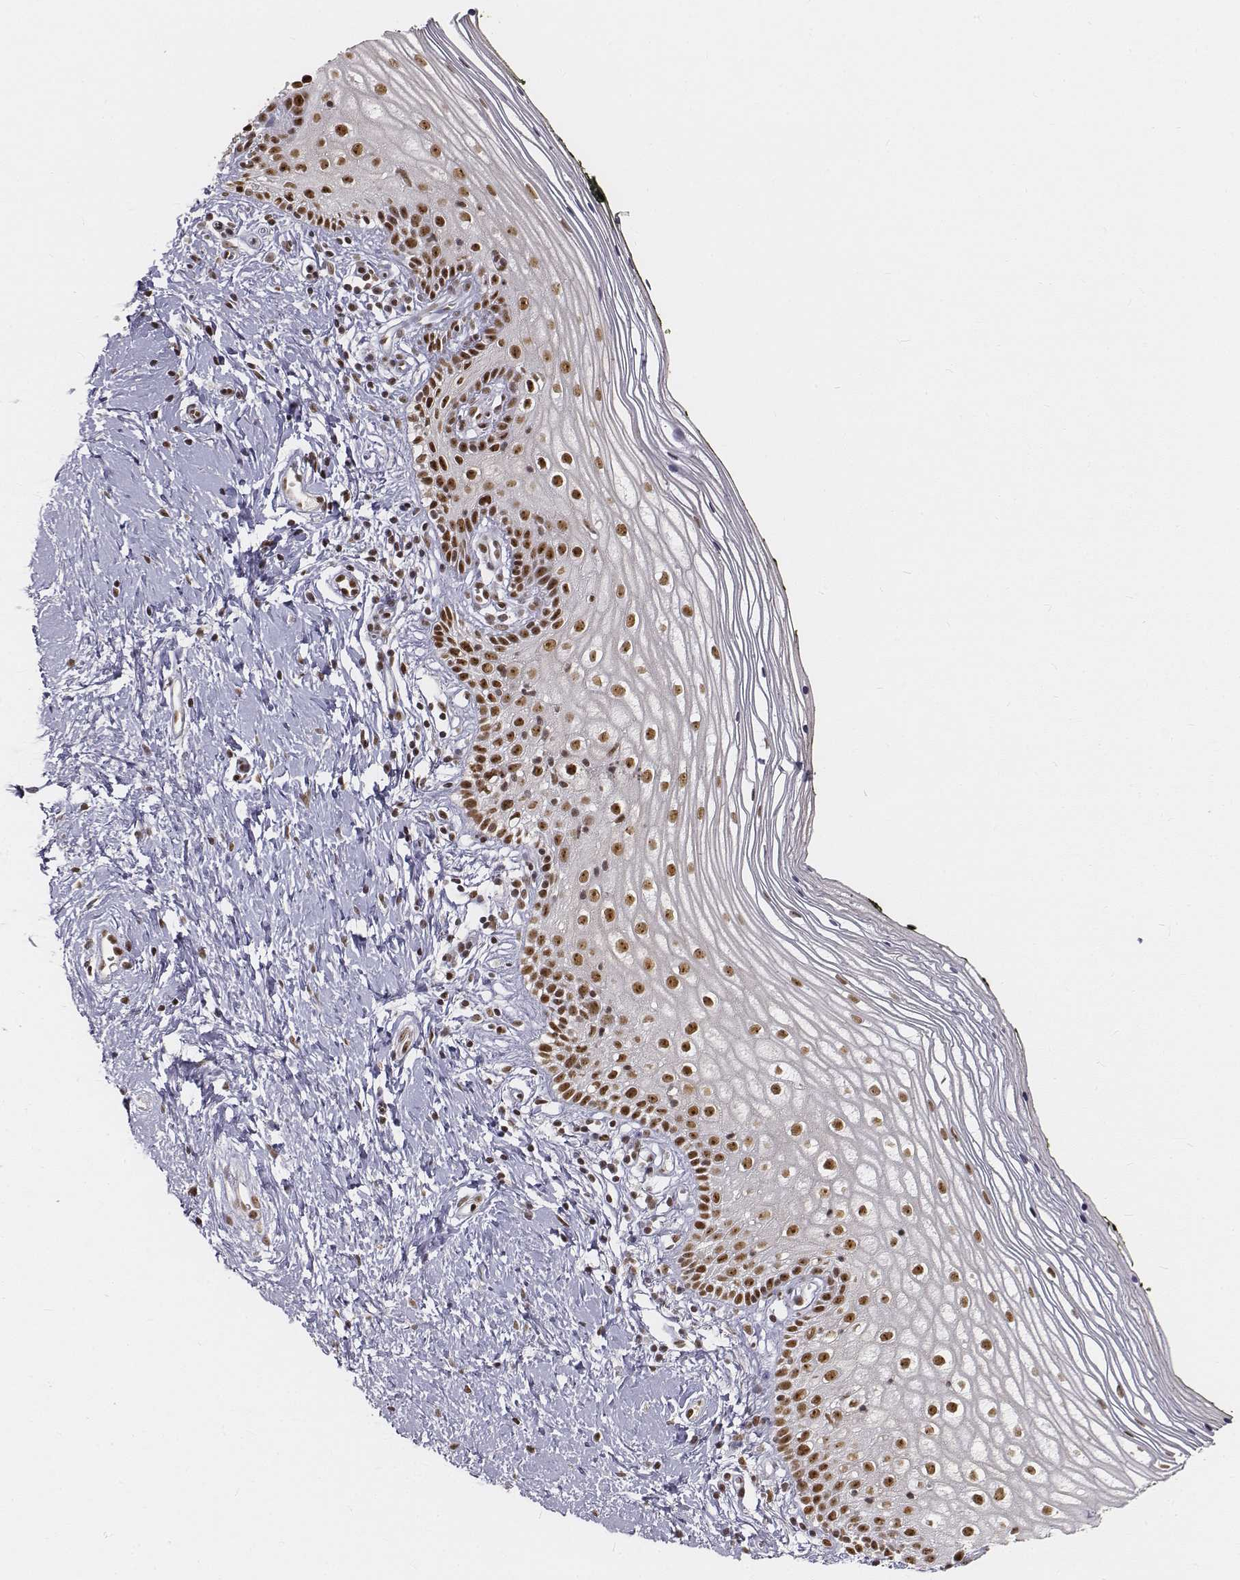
{"staining": {"intensity": "strong", "quantity": ">75%", "location": "nuclear"}, "tissue": "vagina", "cell_type": "Squamous epithelial cells", "image_type": "normal", "snomed": [{"axis": "morphology", "description": "Normal tissue, NOS"}, {"axis": "topography", "description": "Vagina"}], "caption": "This is an image of immunohistochemistry (IHC) staining of normal vagina, which shows strong positivity in the nuclear of squamous epithelial cells.", "gene": "PHF6", "patient": {"sex": "female", "age": 47}}